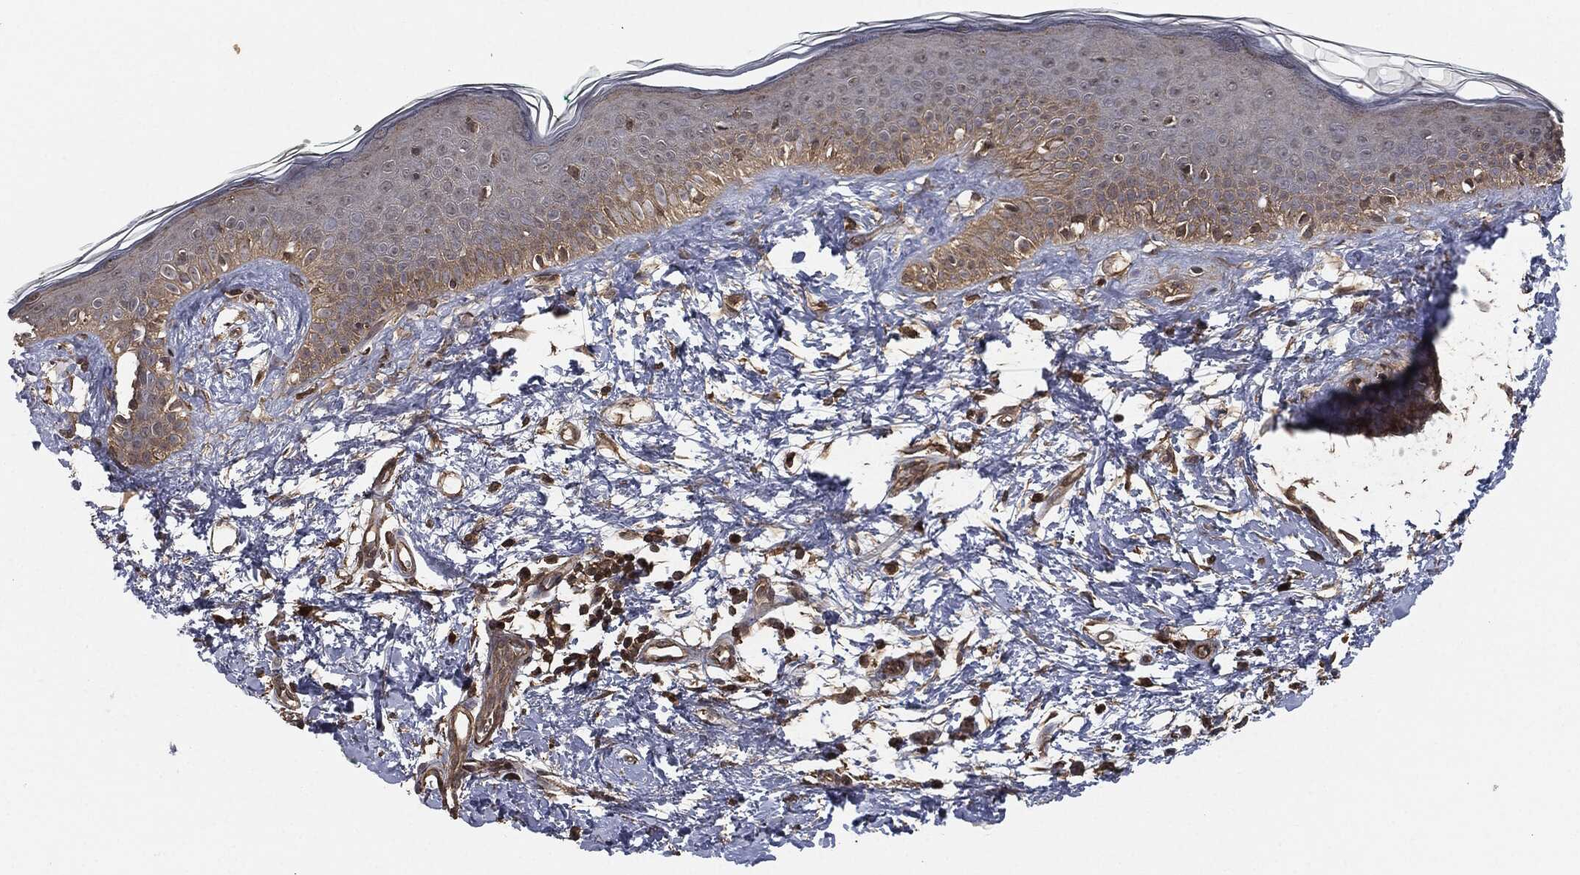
{"staining": {"intensity": "moderate", "quantity": "25%-75%", "location": "cytoplasmic/membranous"}, "tissue": "skin", "cell_type": "Fibroblasts", "image_type": "normal", "snomed": [{"axis": "morphology", "description": "Normal tissue, NOS"}, {"axis": "morphology", "description": "Basal cell carcinoma"}, {"axis": "topography", "description": "Skin"}], "caption": "Benign skin shows moderate cytoplasmic/membranous positivity in approximately 25%-75% of fibroblasts.", "gene": "ERBIN", "patient": {"sex": "male", "age": 33}}